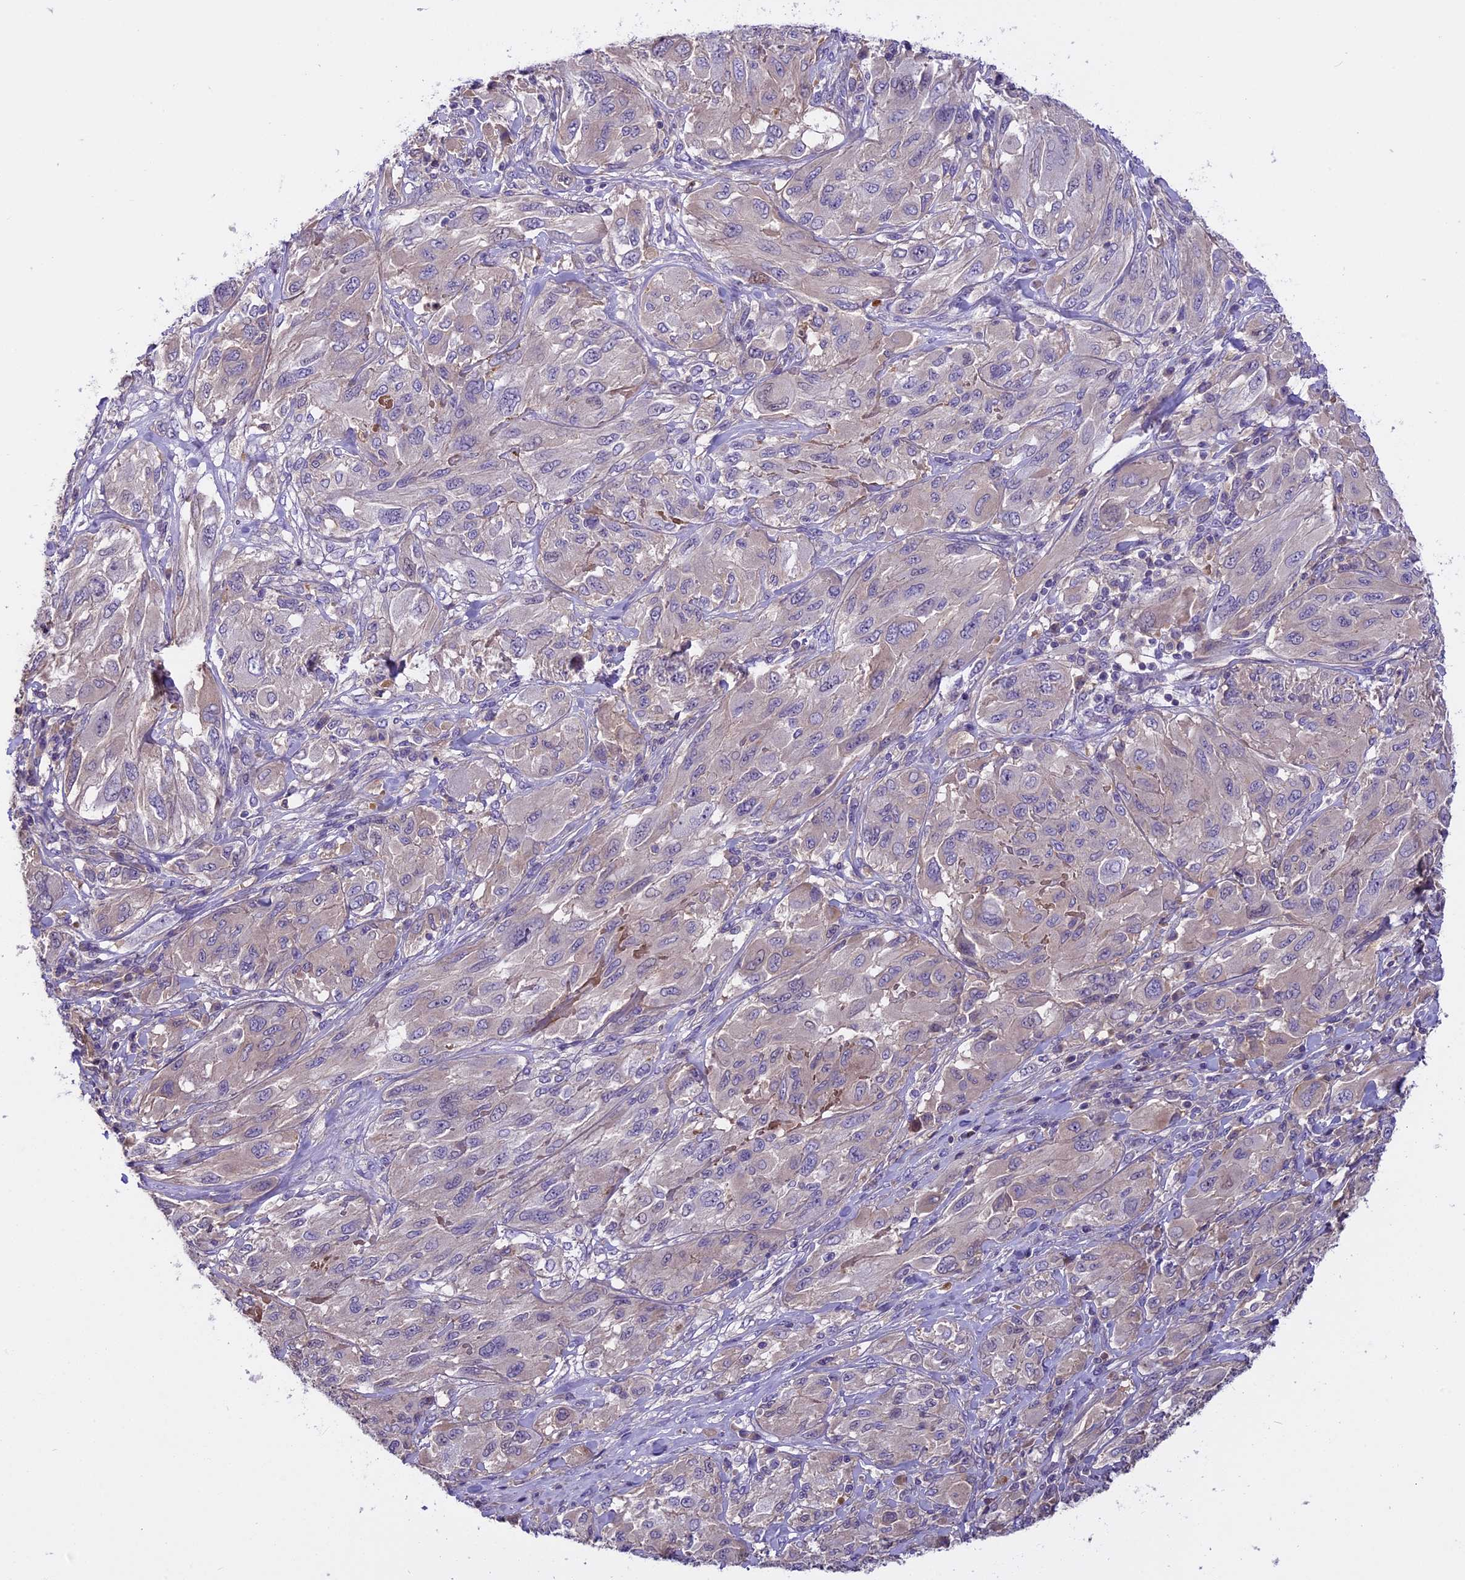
{"staining": {"intensity": "negative", "quantity": "none", "location": "none"}, "tissue": "melanoma", "cell_type": "Tumor cells", "image_type": "cancer", "snomed": [{"axis": "morphology", "description": "Malignant melanoma, NOS"}, {"axis": "topography", "description": "Skin"}], "caption": "Tumor cells are negative for brown protein staining in melanoma.", "gene": "FAM98C", "patient": {"sex": "female", "age": 91}}